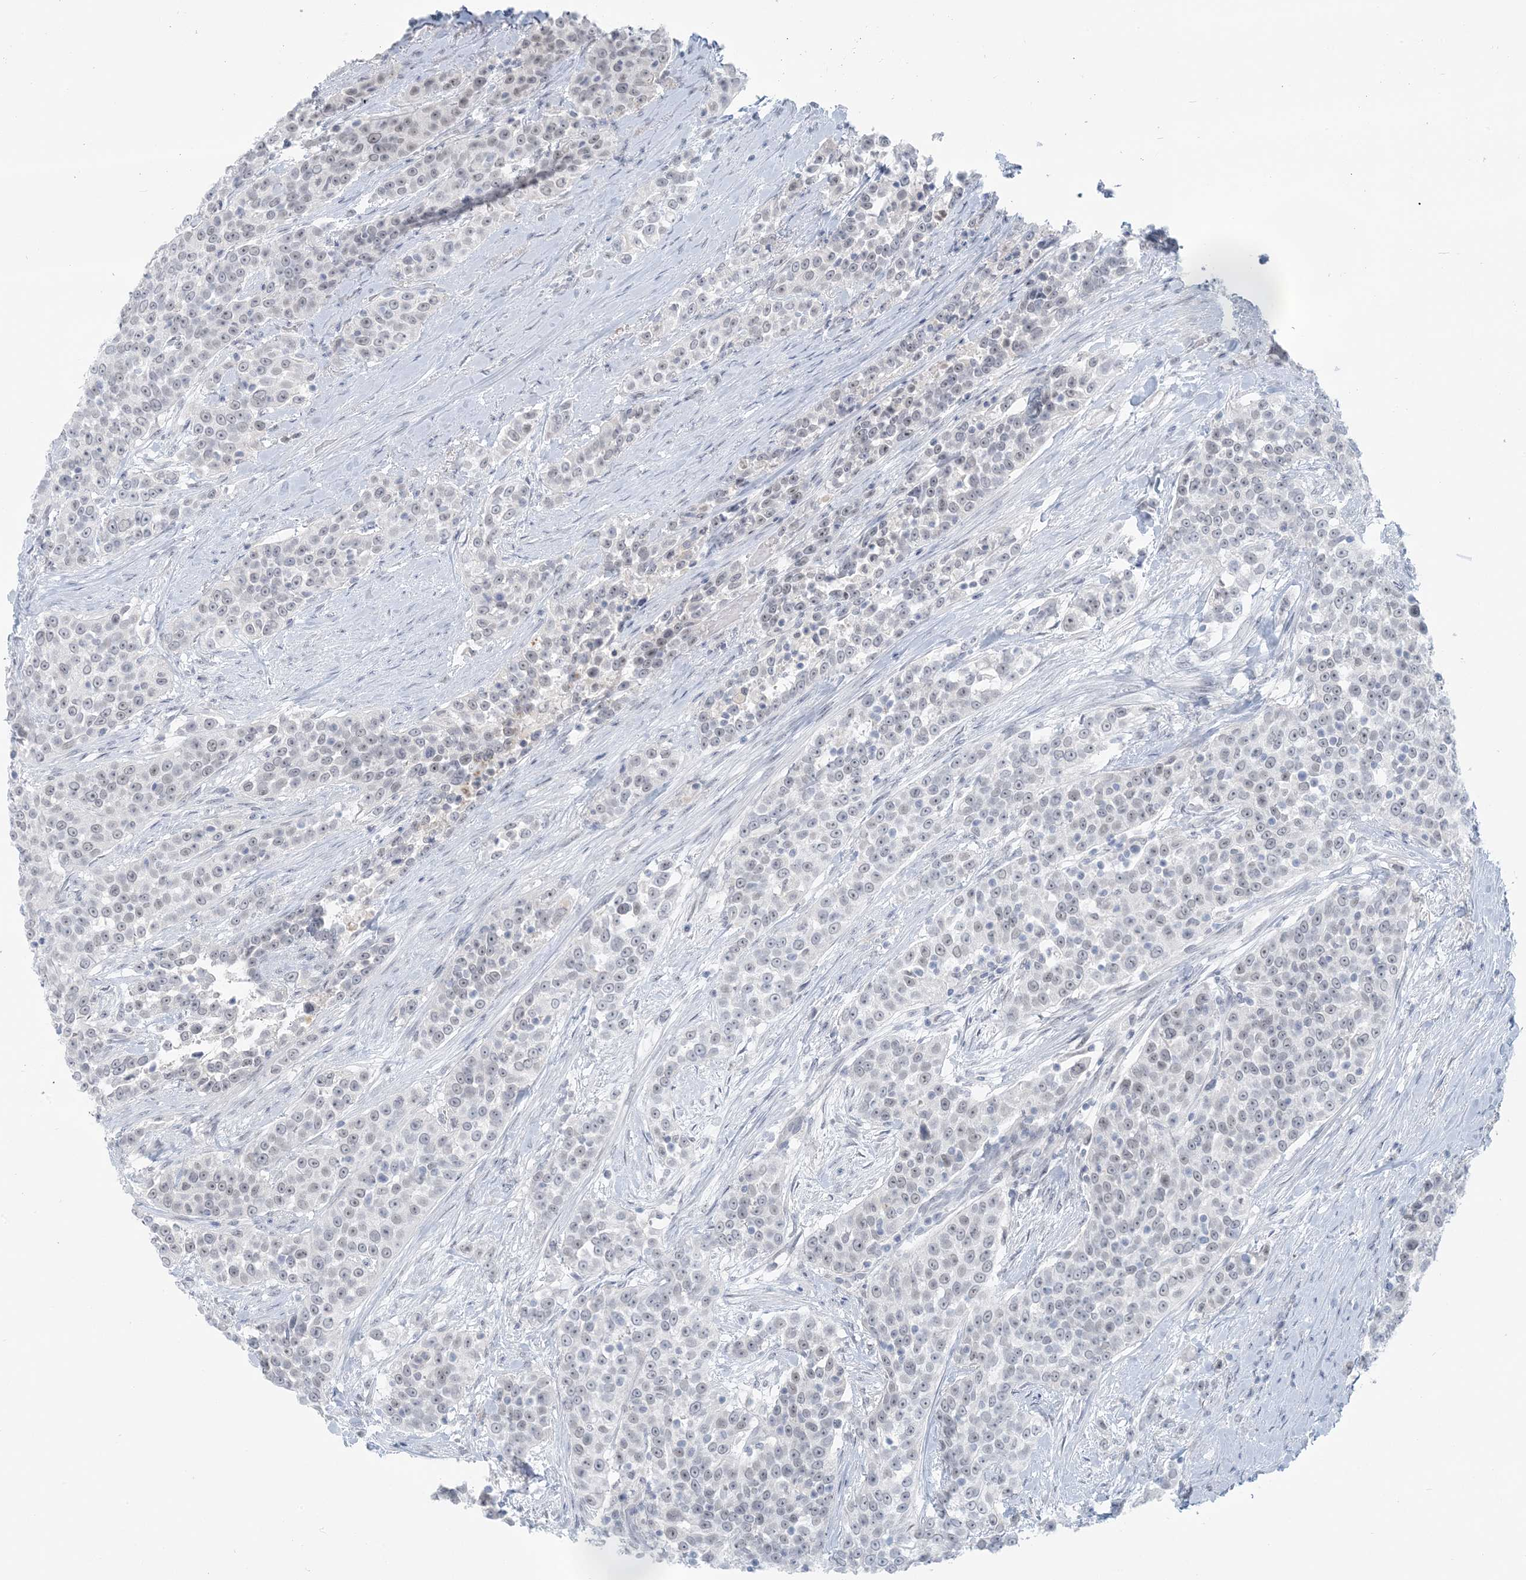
{"staining": {"intensity": "negative", "quantity": "none", "location": "none"}, "tissue": "urothelial cancer", "cell_type": "Tumor cells", "image_type": "cancer", "snomed": [{"axis": "morphology", "description": "Urothelial carcinoma, High grade"}, {"axis": "topography", "description": "Urinary bladder"}], "caption": "Immunohistochemical staining of urothelial cancer displays no significant positivity in tumor cells. The staining was performed using DAB to visualize the protein expression in brown, while the nuclei were stained in blue with hematoxylin (Magnification: 20x).", "gene": "SCML1", "patient": {"sex": "female", "age": 80}}